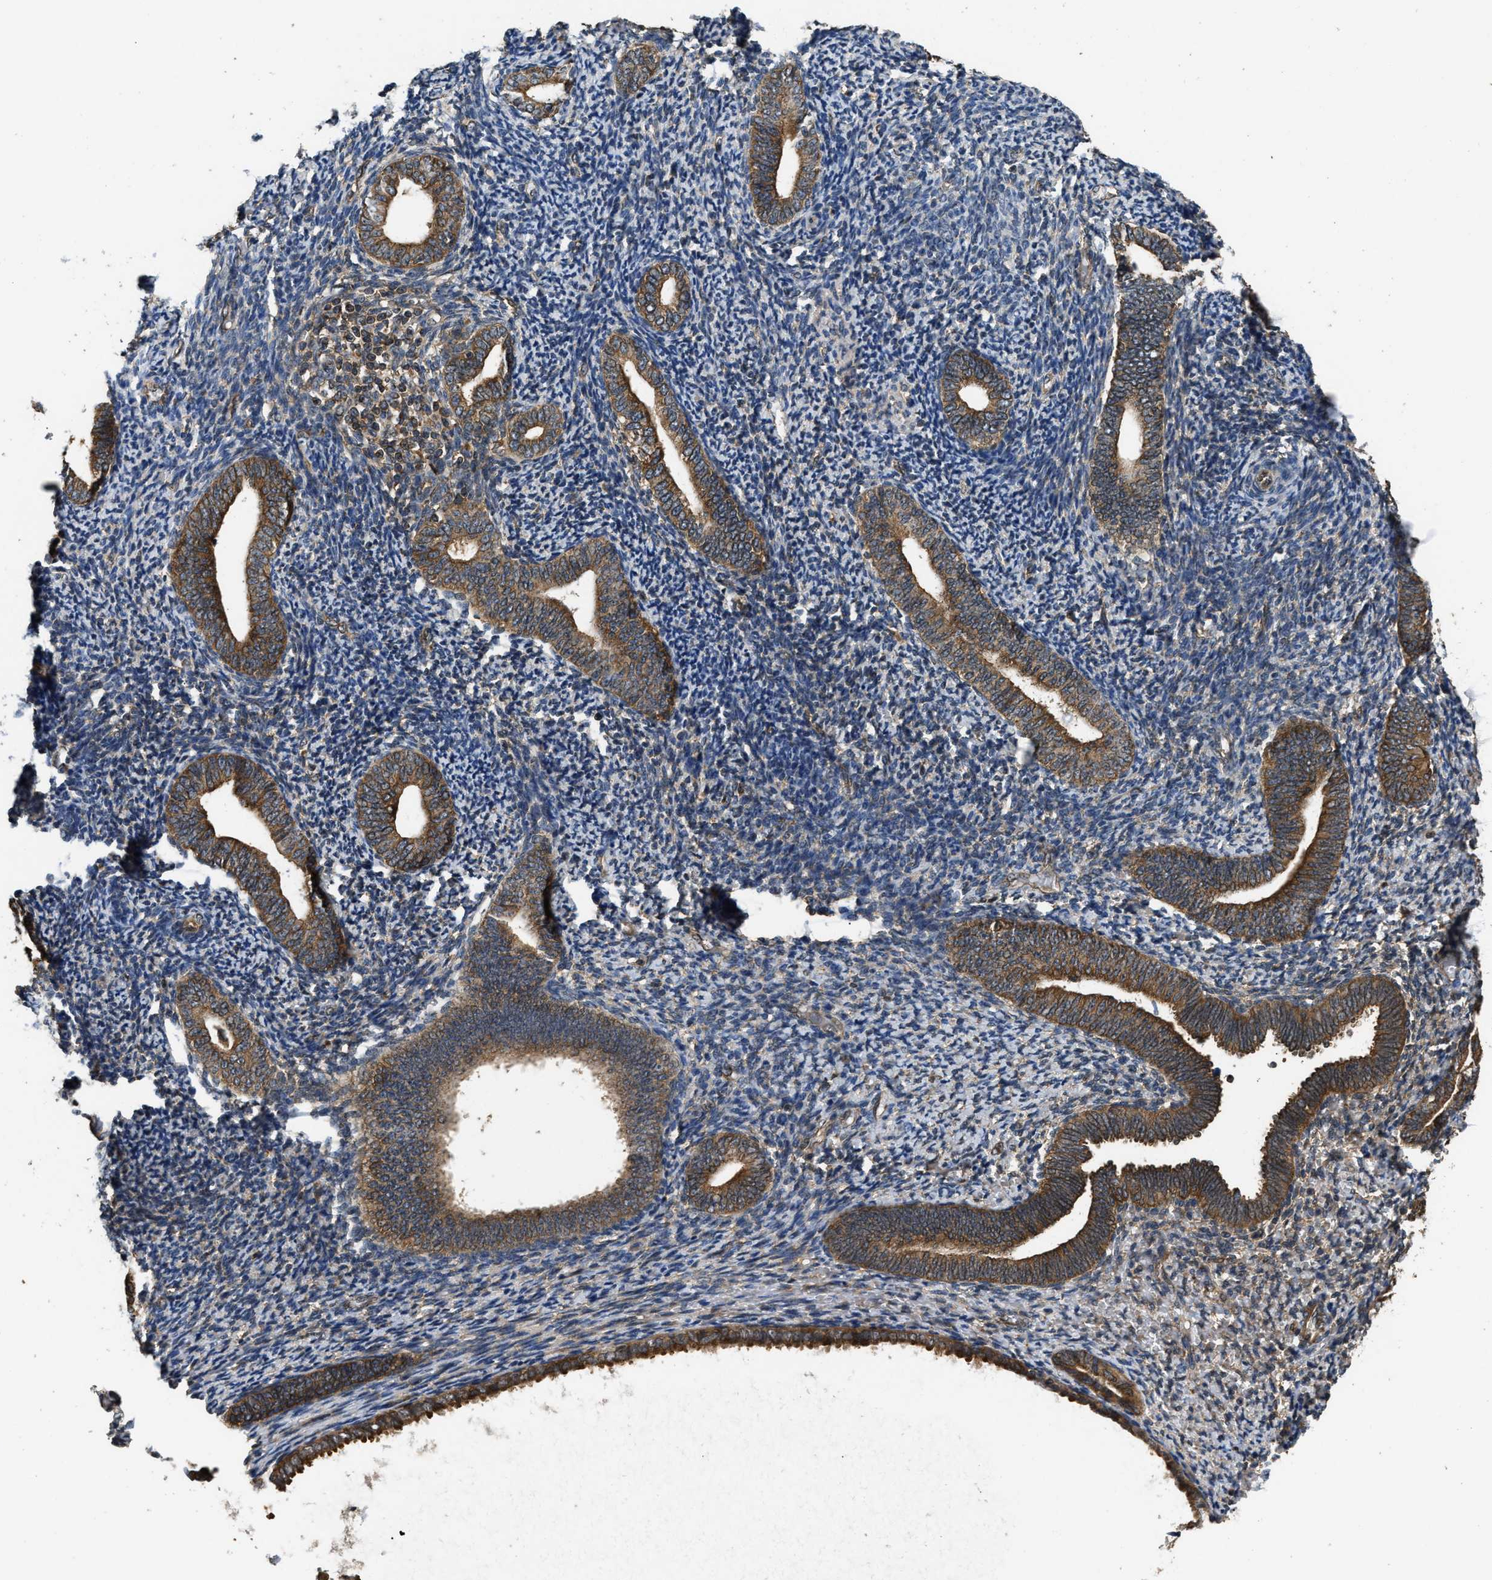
{"staining": {"intensity": "weak", "quantity": "<25%", "location": "cytoplasmic/membranous"}, "tissue": "endometrium", "cell_type": "Cells in endometrial stroma", "image_type": "normal", "snomed": [{"axis": "morphology", "description": "Normal tissue, NOS"}, {"axis": "topography", "description": "Endometrium"}], "caption": "Cells in endometrial stroma are negative for protein expression in unremarkable human endometrium. Brightfield microscopy of immunohistochemistry stained with DAB (3,3'-diaminobenzidine) (brown) and hematoxylin (blue), captured at high magnification.", "gene": "DNAJC2", "patient": {"sex": "female", "age": 66}}